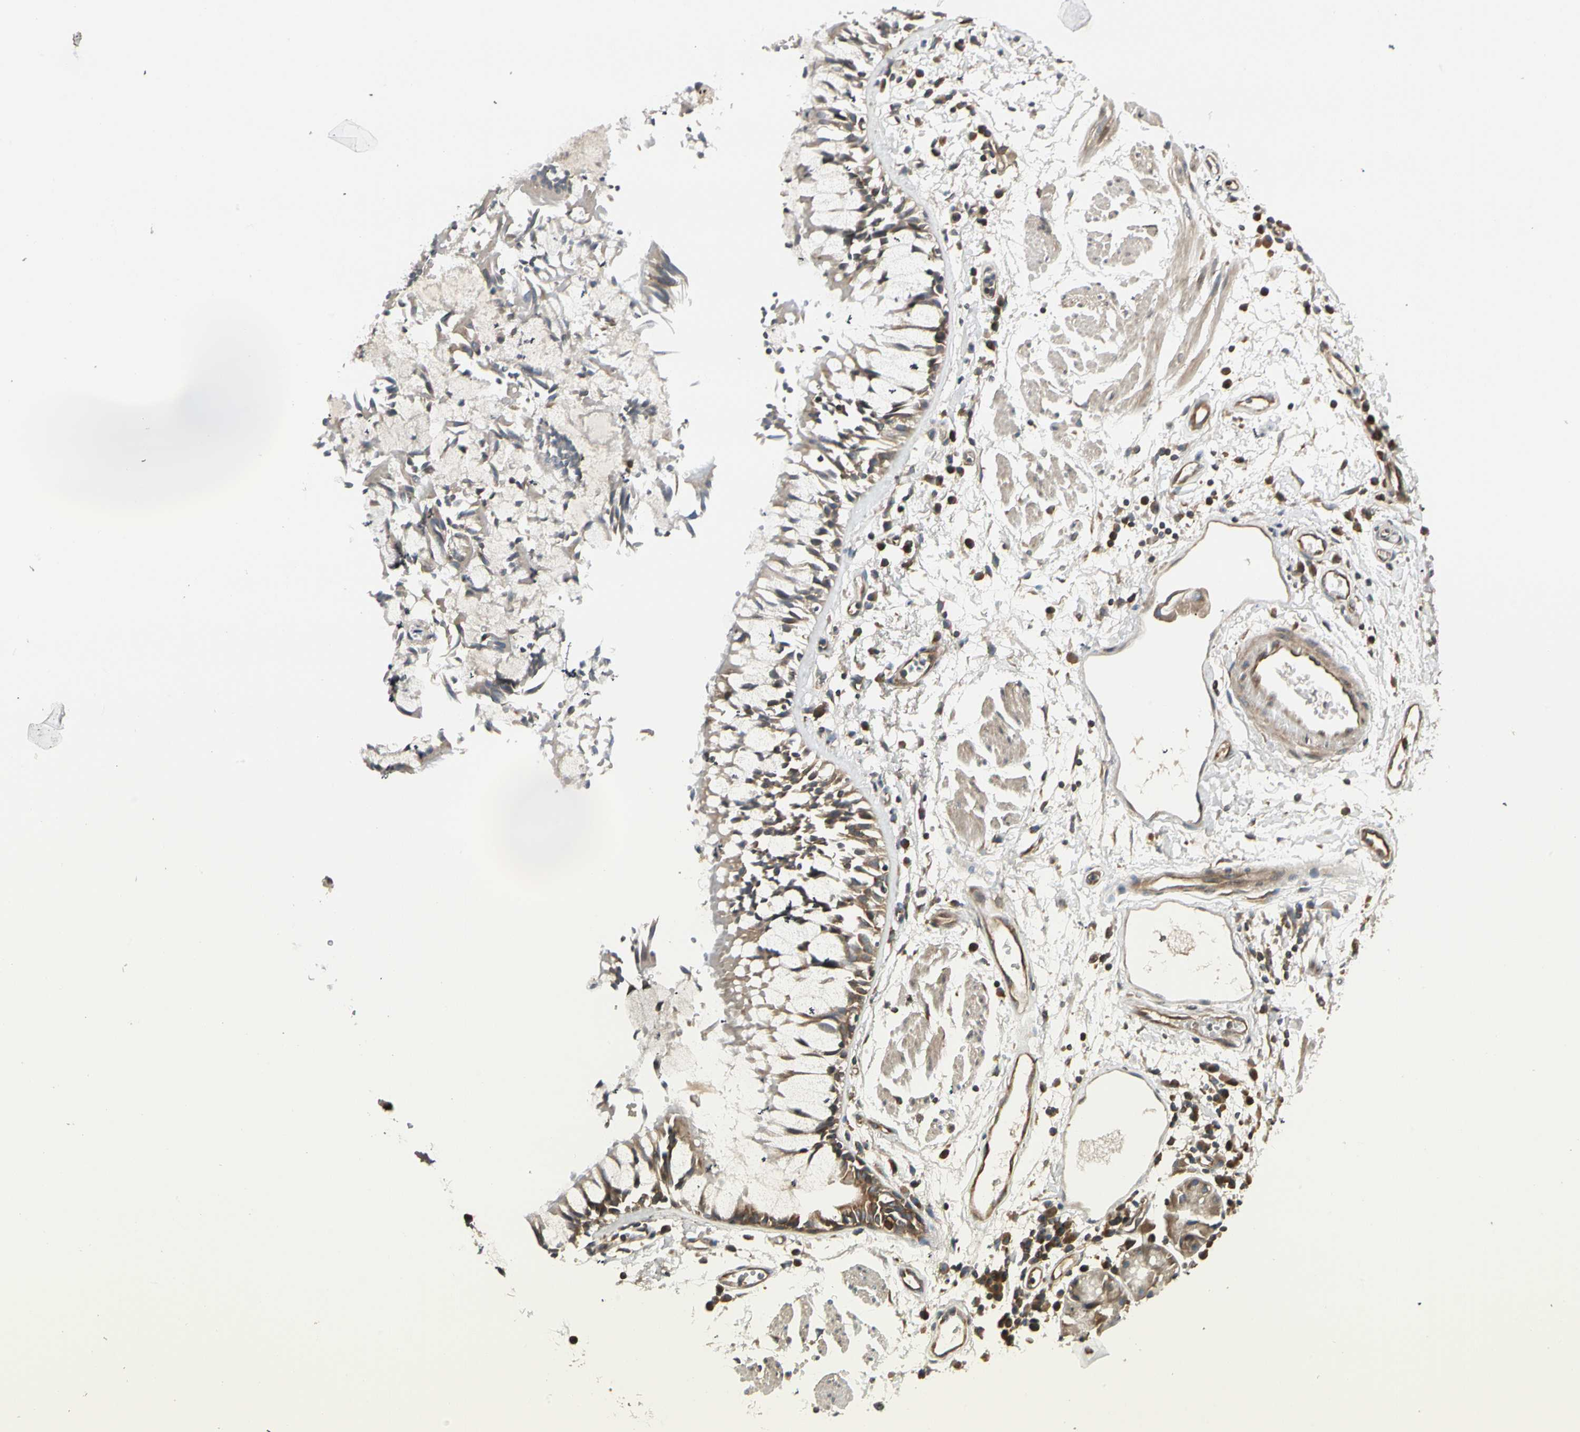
{"staining": {"intensity": "weak", "quantity": ">75%", "location": "cytoplasmic/membranous"}, "tissue": "adipose tissue", "cell_type": "Adipocytes", "image_type": "normal", "snomed": [{"axis": "morphology", "description": "Normal tissue, NOS"}, {"axis": "morphology", "description": "Adenocarcinoma, NOS"}, {"axis": "topography", "description": "Cartilage tissue"}, {"axis": "topography", "description": "Bronchus"}, {"axis": "topography", "description": "Lung"}], "caption": "This is a photomicrograph of immunohistochemistry (IHC) staining of unremarkable adipose tissue, which shows weak expression in the cytoplasmic/membranous of adipocytes.", "gene": "TRIO", "patient": {"sex": "female", "age": 67}}